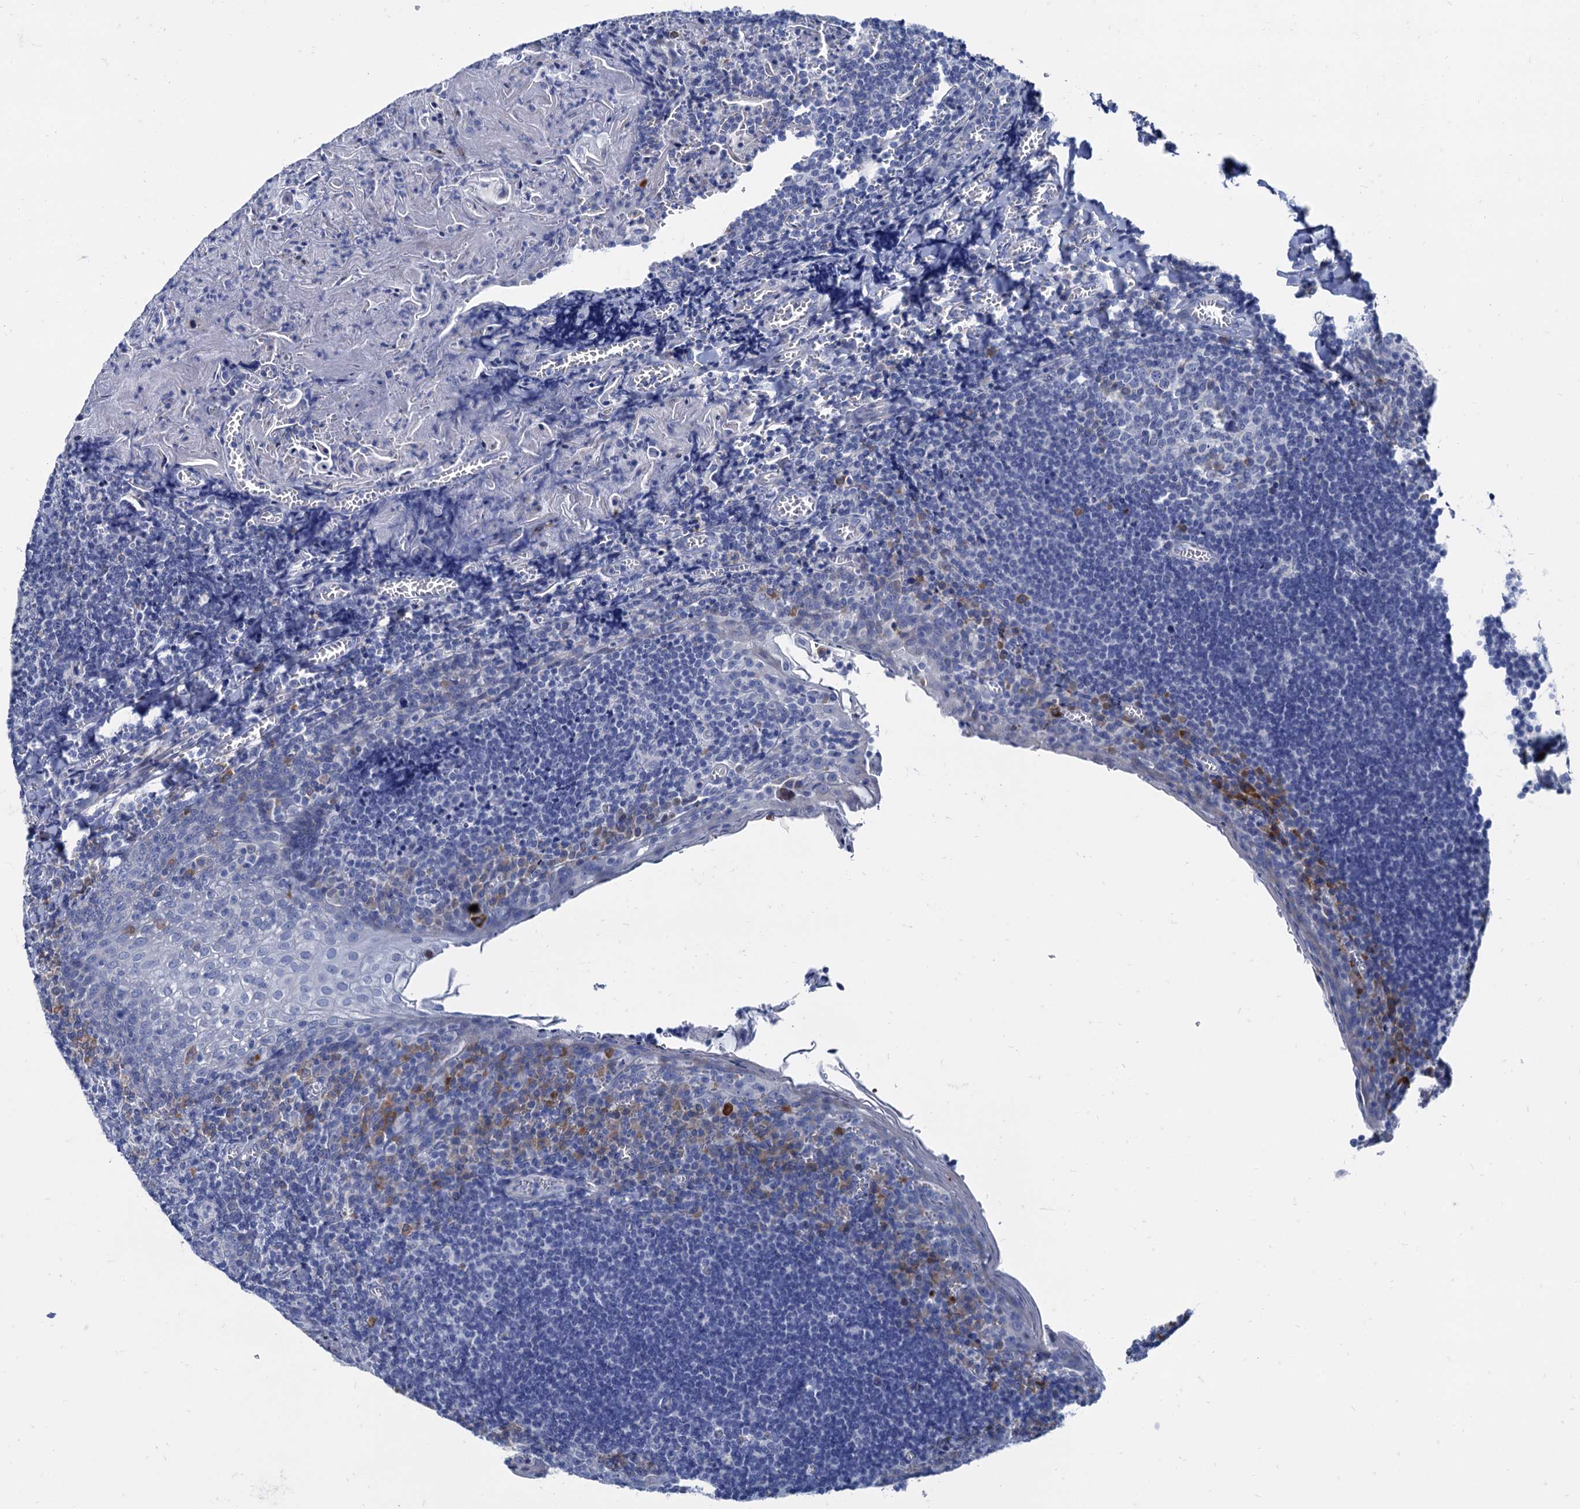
{"staining": {"intensity": "negative", "quantity": "none", "location": "none"}, "tissue": "tonsil", "cell_type": "Germinal center cells", "image_type": "normal", "snomed": [{"axis": "morphology", "description": "Normal tissue, NOS"}, {"axis": "topography", "description": "Tonsil"}], "caption": "Immunohistochemistry of normal human tonsil reveals no expression in germinal center cells.", "gene": "FOXR2", "patient": {"sex": "male", "age": 27}}